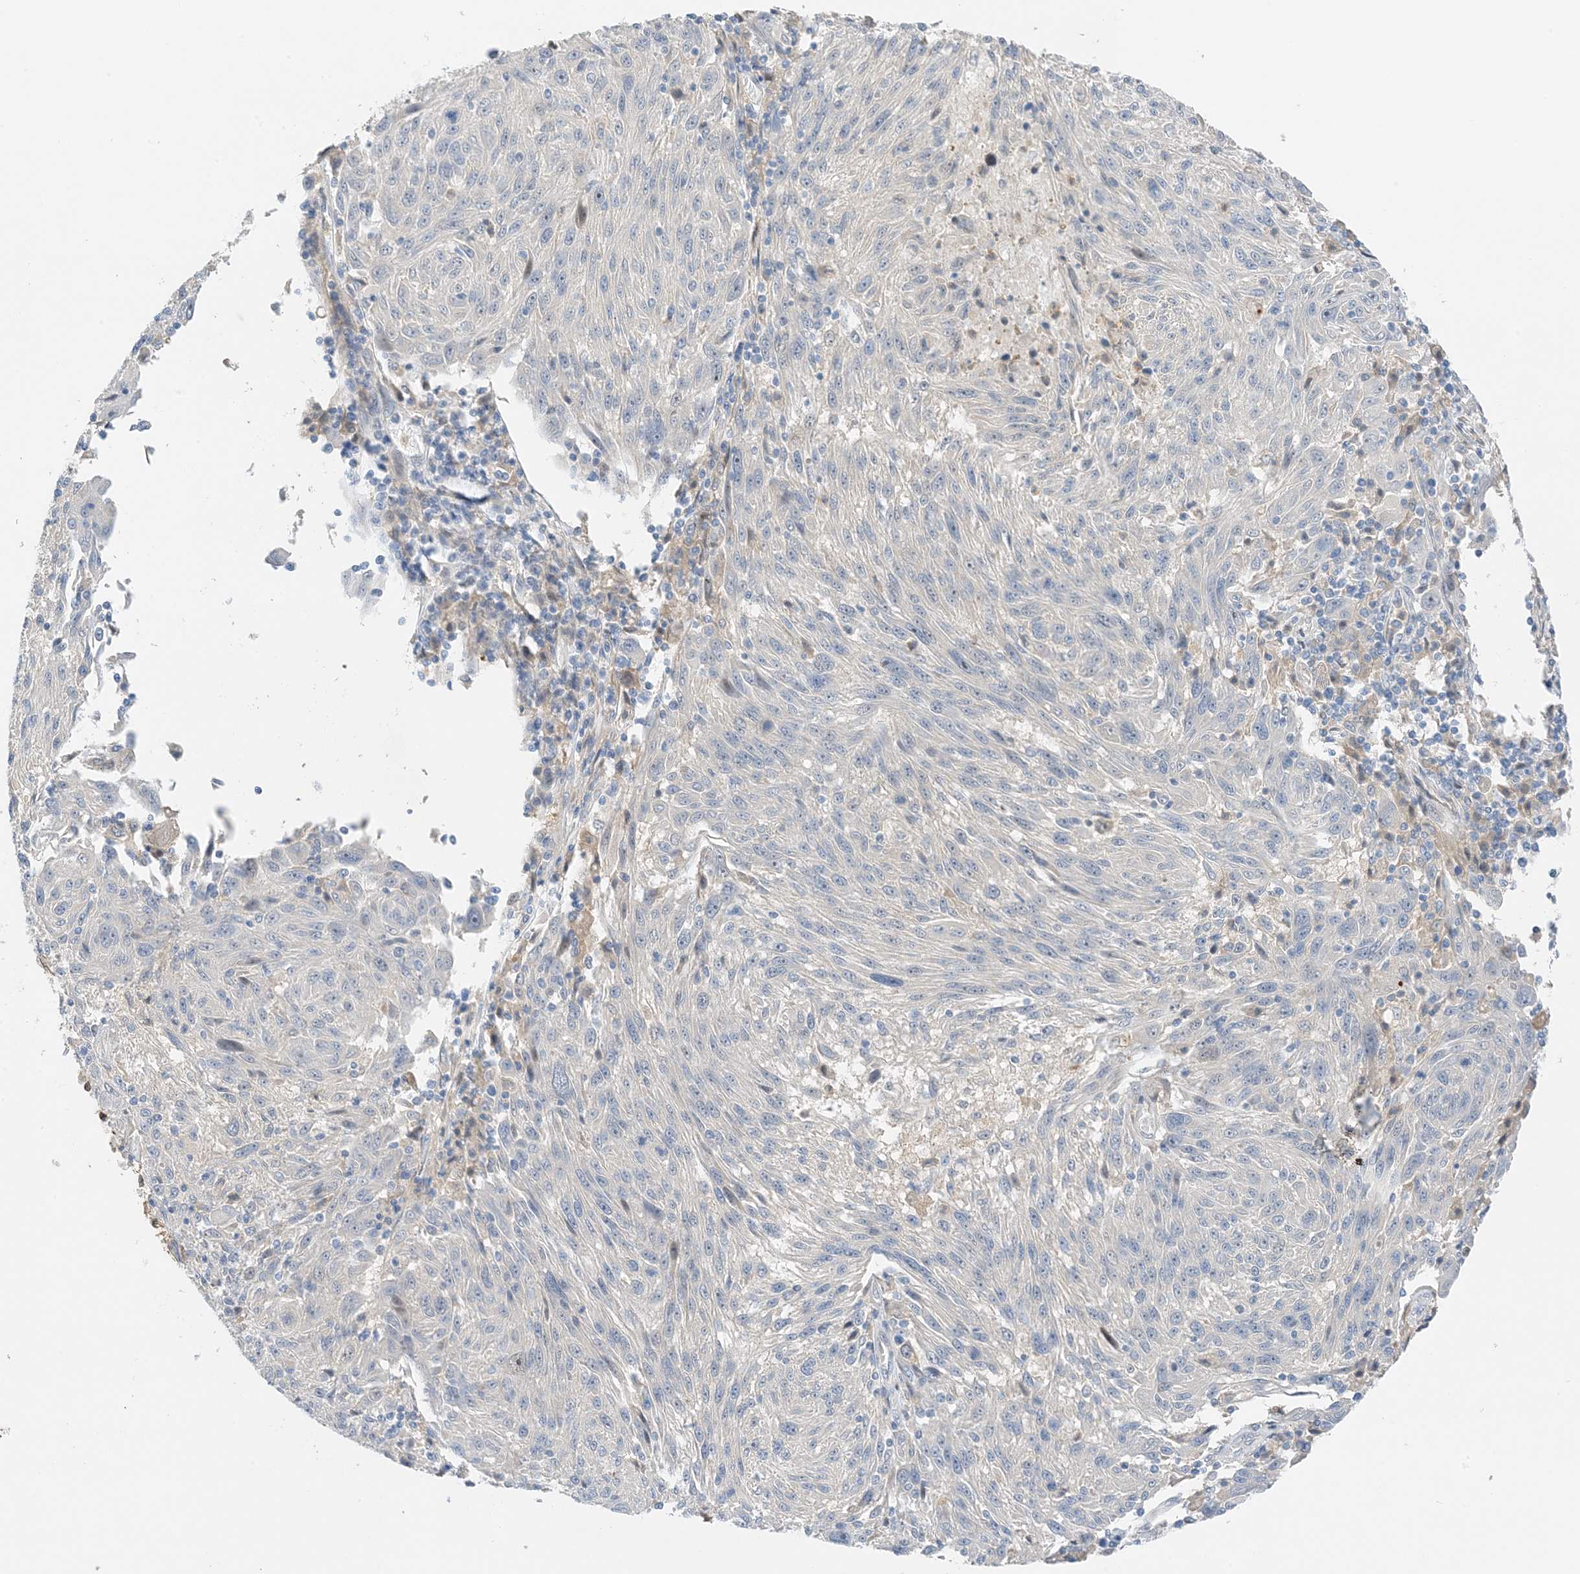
{"staining": {"intensity": "negative", "quantity": "none", "location": "none"}, "tissue": "melanoma", "cell_type": "Tumor cells", "image_type": "cancer", "snomed": [{"axis": "morphology", "description": "Malignant melanoma, NOS"}, {"axis": "topography", "description": "Skin"}], "caption": "Malignant melanoma was stained to show a protein in brown. There is no significant positivity in tumor cells.", "gene": "KIFBP", "patient": {"sex": "male", "age": 53}}